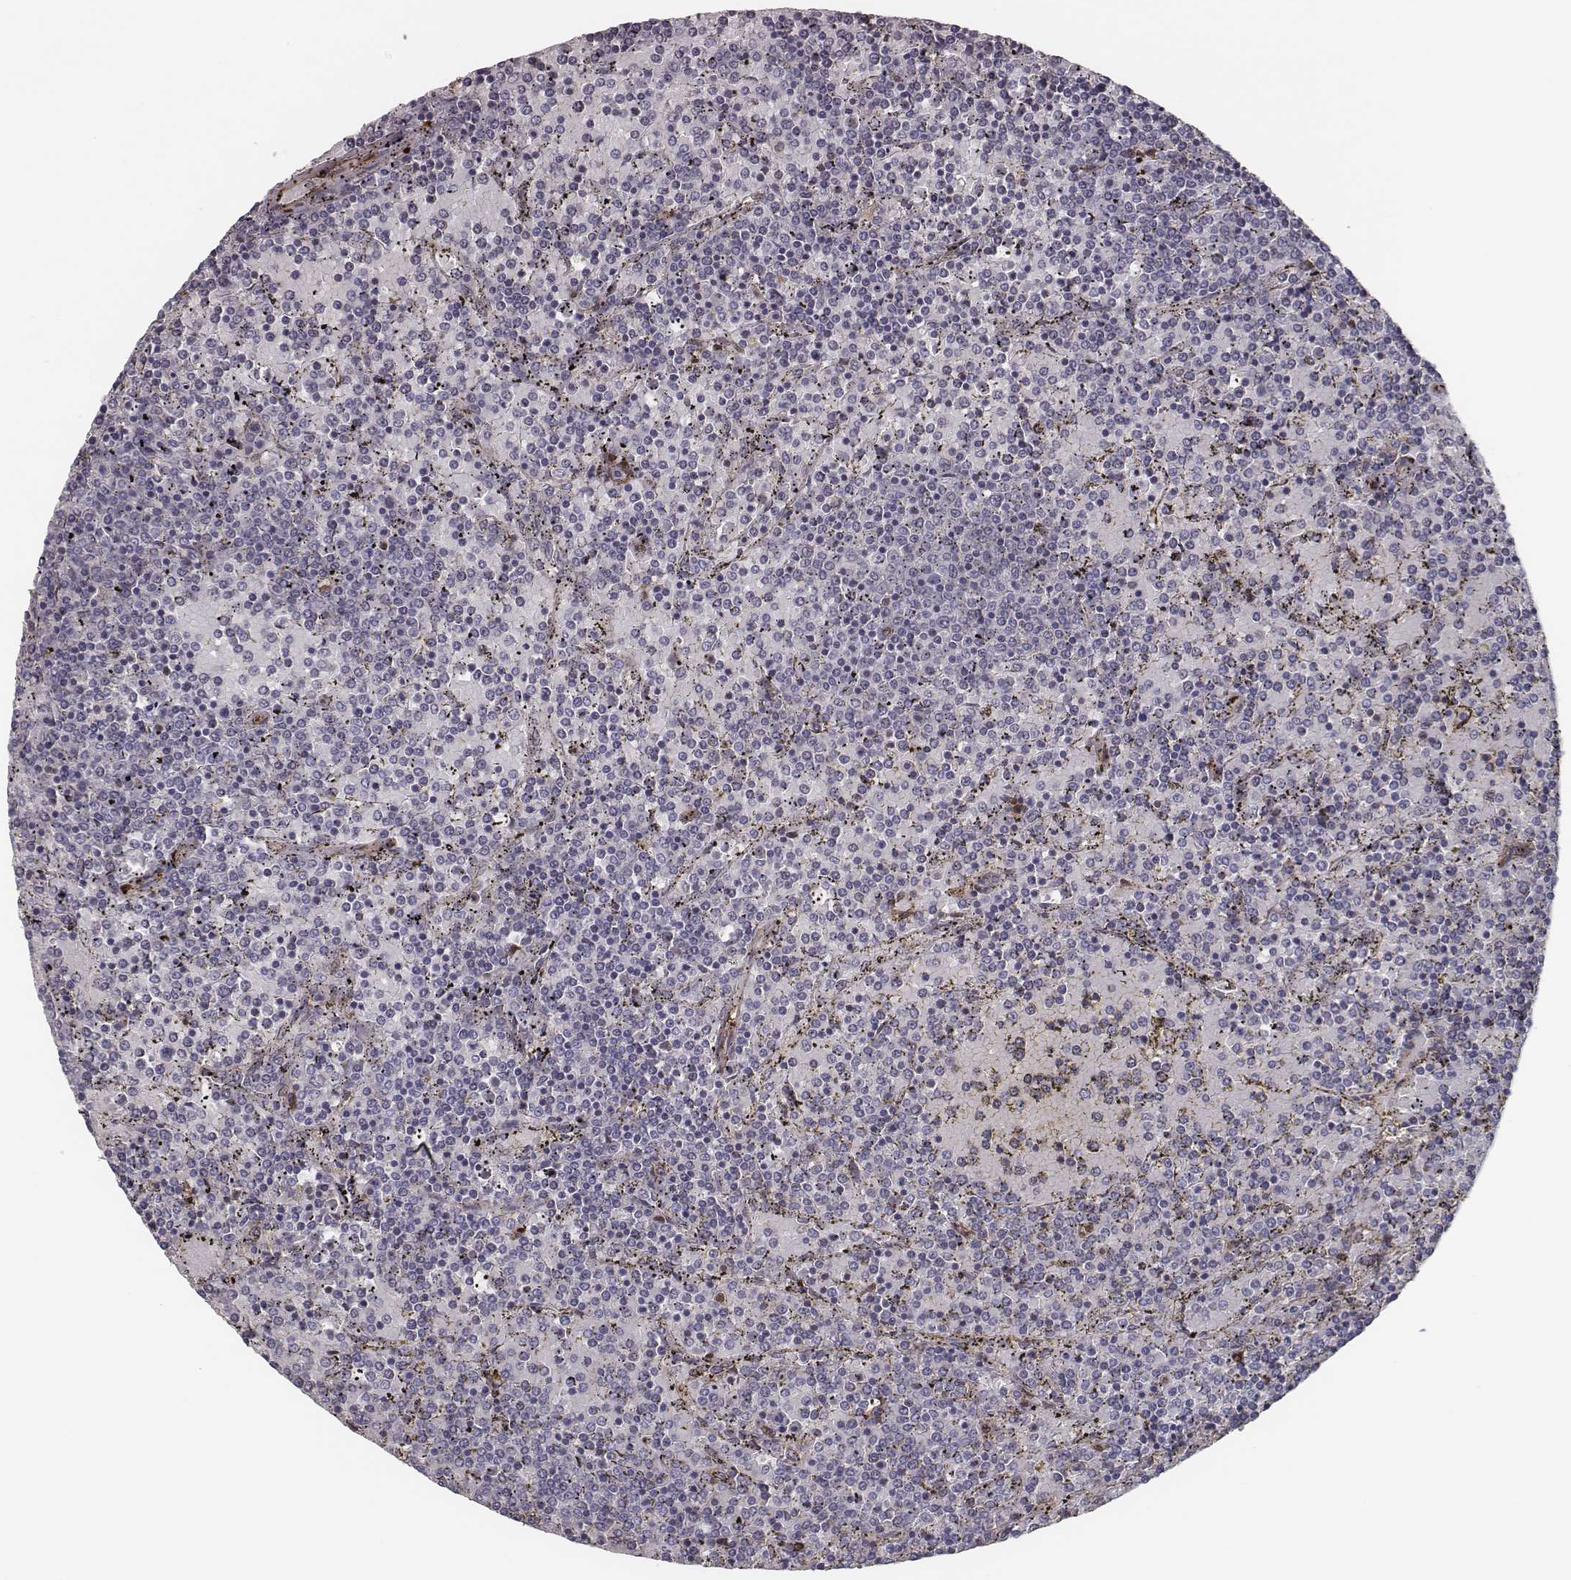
{"staining": {"intensity": "negative", "quantity": "none", "location": "none"}, "tissue": "lymphoma", "cell_type": "Tumor cells", "image_type": "cancer", "snomed": [{"axis": "morphology", "description": "Malignant lymphoma, non-Hodgkin's type, Low grade"}, {"axis": "topography", "description": "Spleen"}], "caption": "A photomicrograph of human lymphoma is negative for staining in tumor cells.", "gene": "ISYNA1", "patient": {"sex": "female", "age": 77}}